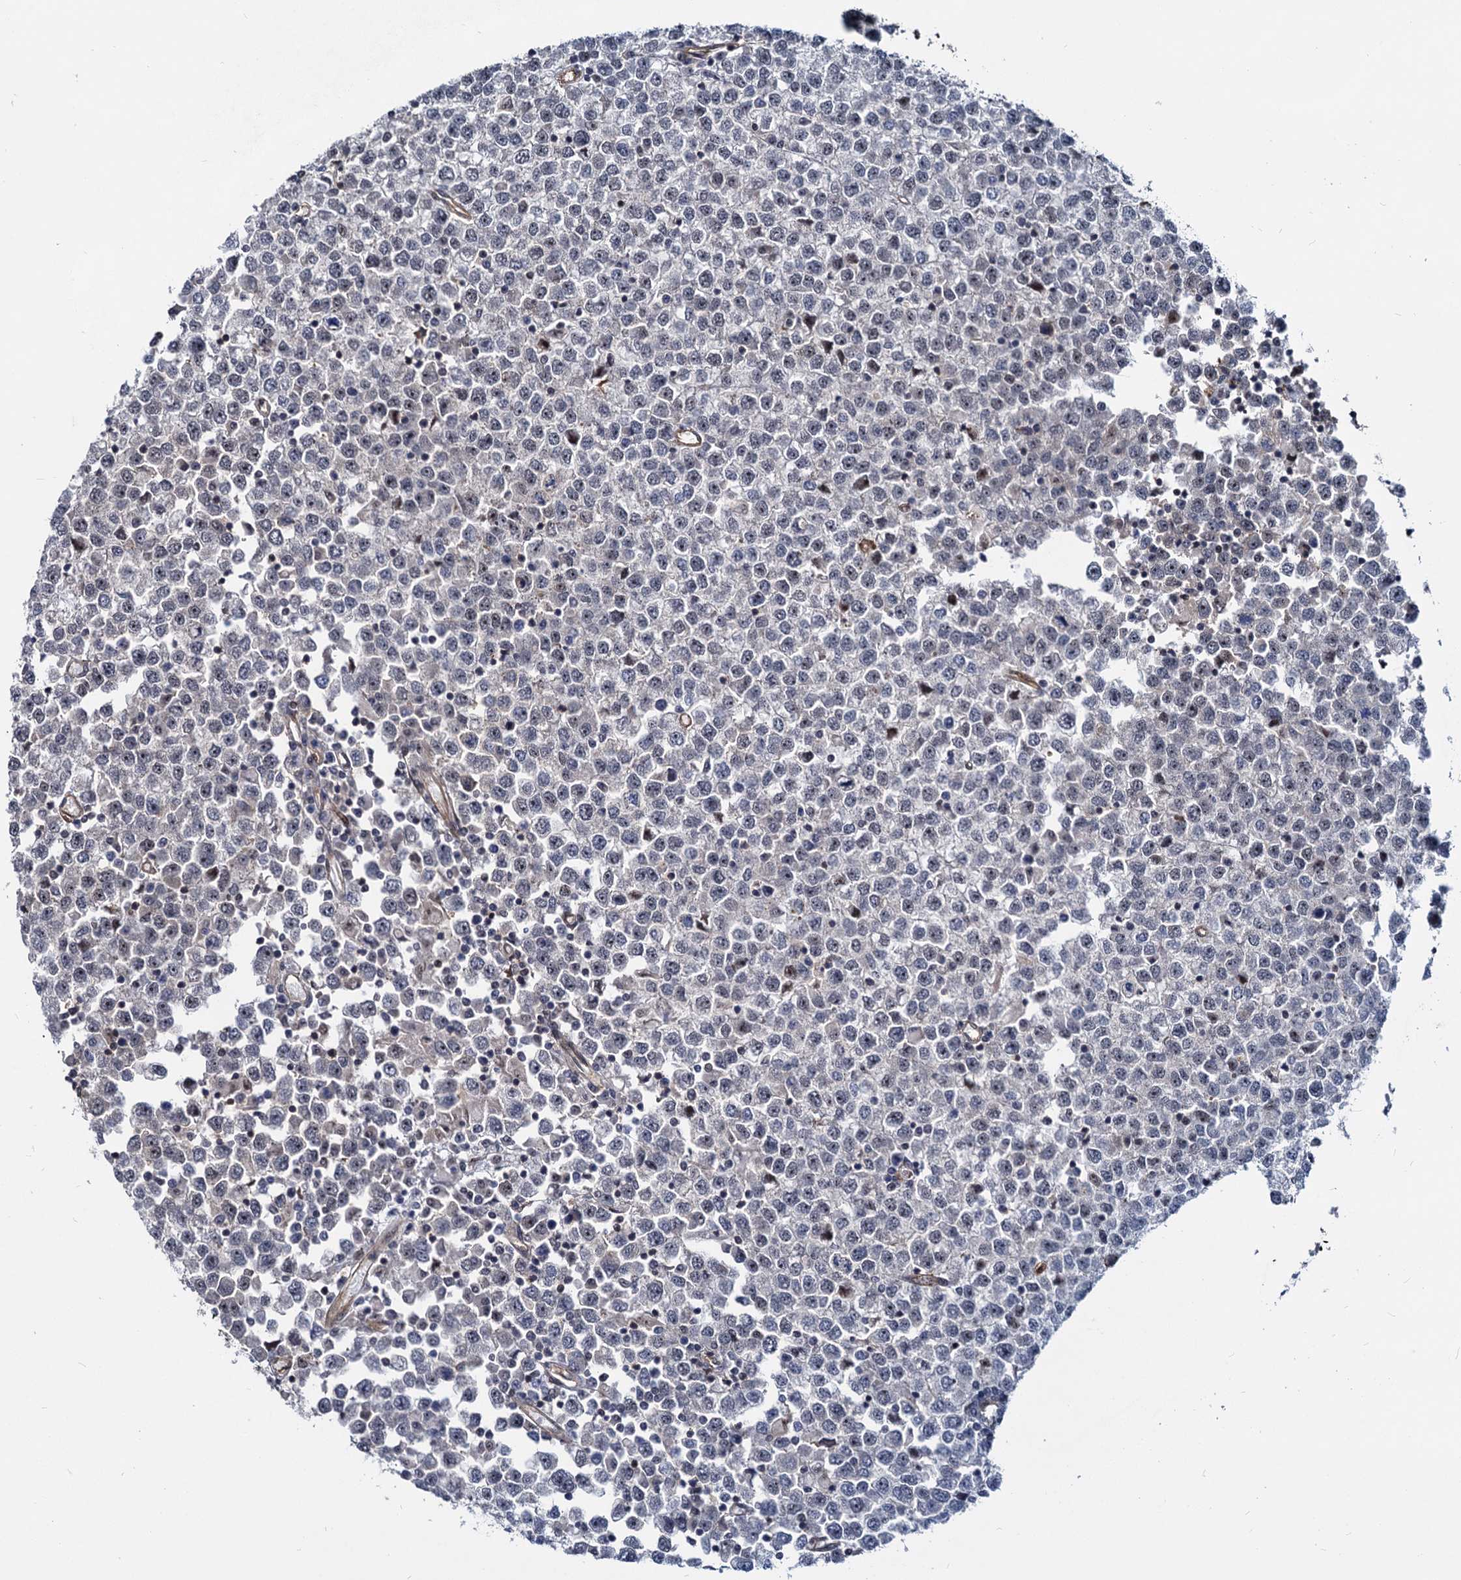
{"staining": {"intensity": "negative", "quantity": "none", "location": "none"}, "tissue": "testis cancer", "cell_type": "Tumor cells", "image_type": "cancer", "snomed": [{"axis": "morphology", "description": "Seminoma, NOS"}, {"axis": "topography", "description": "Testis"}], "caption": "DAB immunohistochemical staining of human testis seminoma reveals no significant staining in tumor cells.", "gene": "UBLCP1", "patient": {"sex": "male", "age": 65}}